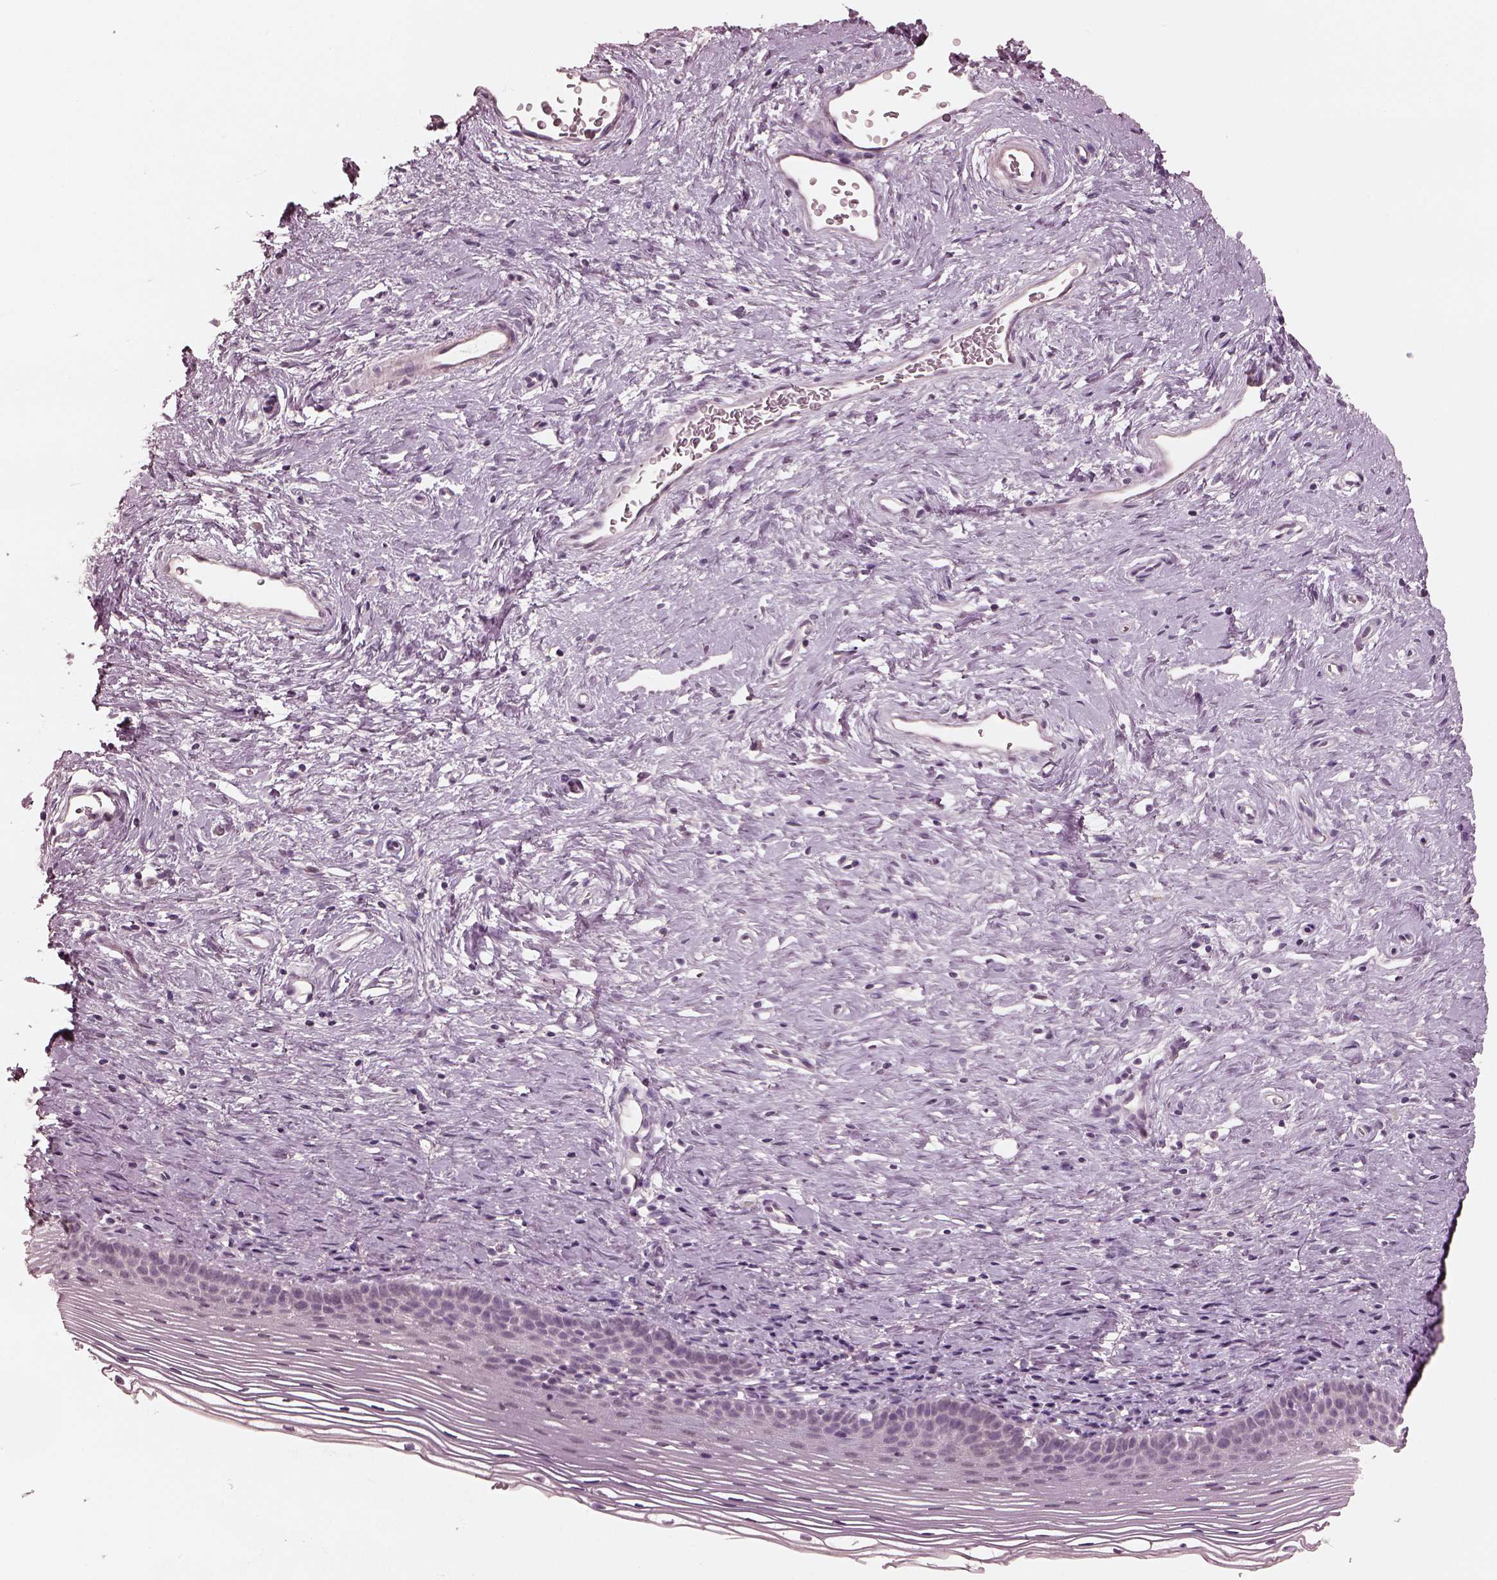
{"staining": {"intensity": "negative", "quantity": "none", "location": "none"}, "tissue": "cervix", "cell_type": "Glandular cells", "image_type": "normal", "snomed": [{"axis": "morphology", "description": "Normal tissue, NOS"}, {"axis": "topography", "description": "Cervix"}], "caption": "Immunohistochemical staining of benign cervix demonstrates no significant expression in glandular cells. (DAB IHC visualized using brightfield microscopy, high magnification).", "gene": "OPTC", "patient": {"sex": "female", "age": 39}}